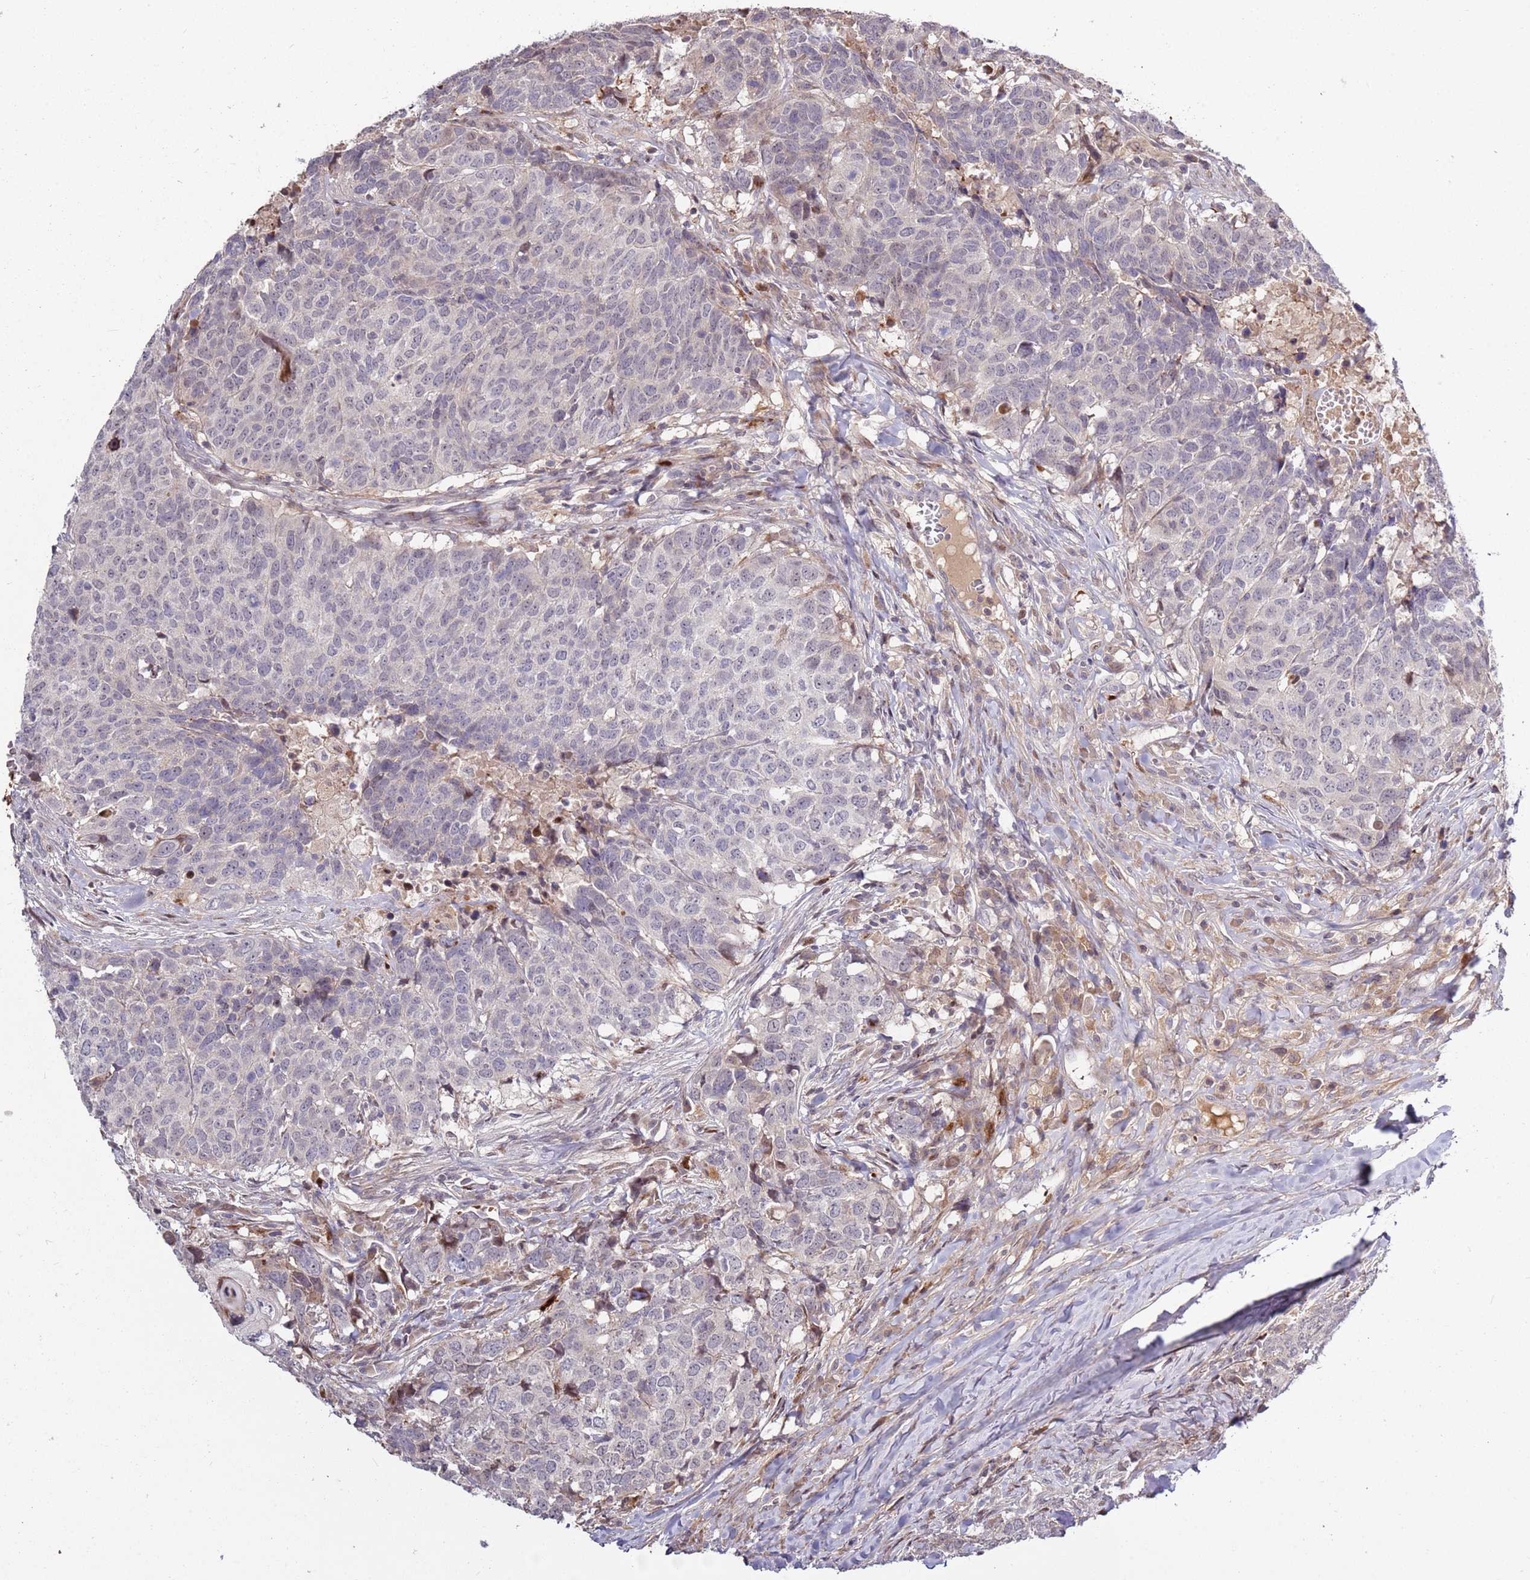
{"staining": {"intensity": "negative", "quantity": "none", "location": "none"}, "tissue": "head and neck cancer", "cell_type": "Tumor cells", "image_type": "cancer", "snomed": [{"axis": "morphology", "description": "Normal tissue, NOS"}, {"axis": "morphology", "description": "Squamous cell carcinoma, NOS"}, {"axis": "topography", "description": "Skeletal muscle"}, {"axis": "topography", "description": "Vascular tissue"}, {"axis": "topography", "description": "Peripheral nerve tissue"}, {"axis": "topography", "description": "Head-Neck"}], "caption": "There is no significant positivity in tumor cells of head and neck cancer (squamous cell carcinoma).", "gene": "RHBDL1", "patient": {"sex": "male", "age": 66}}